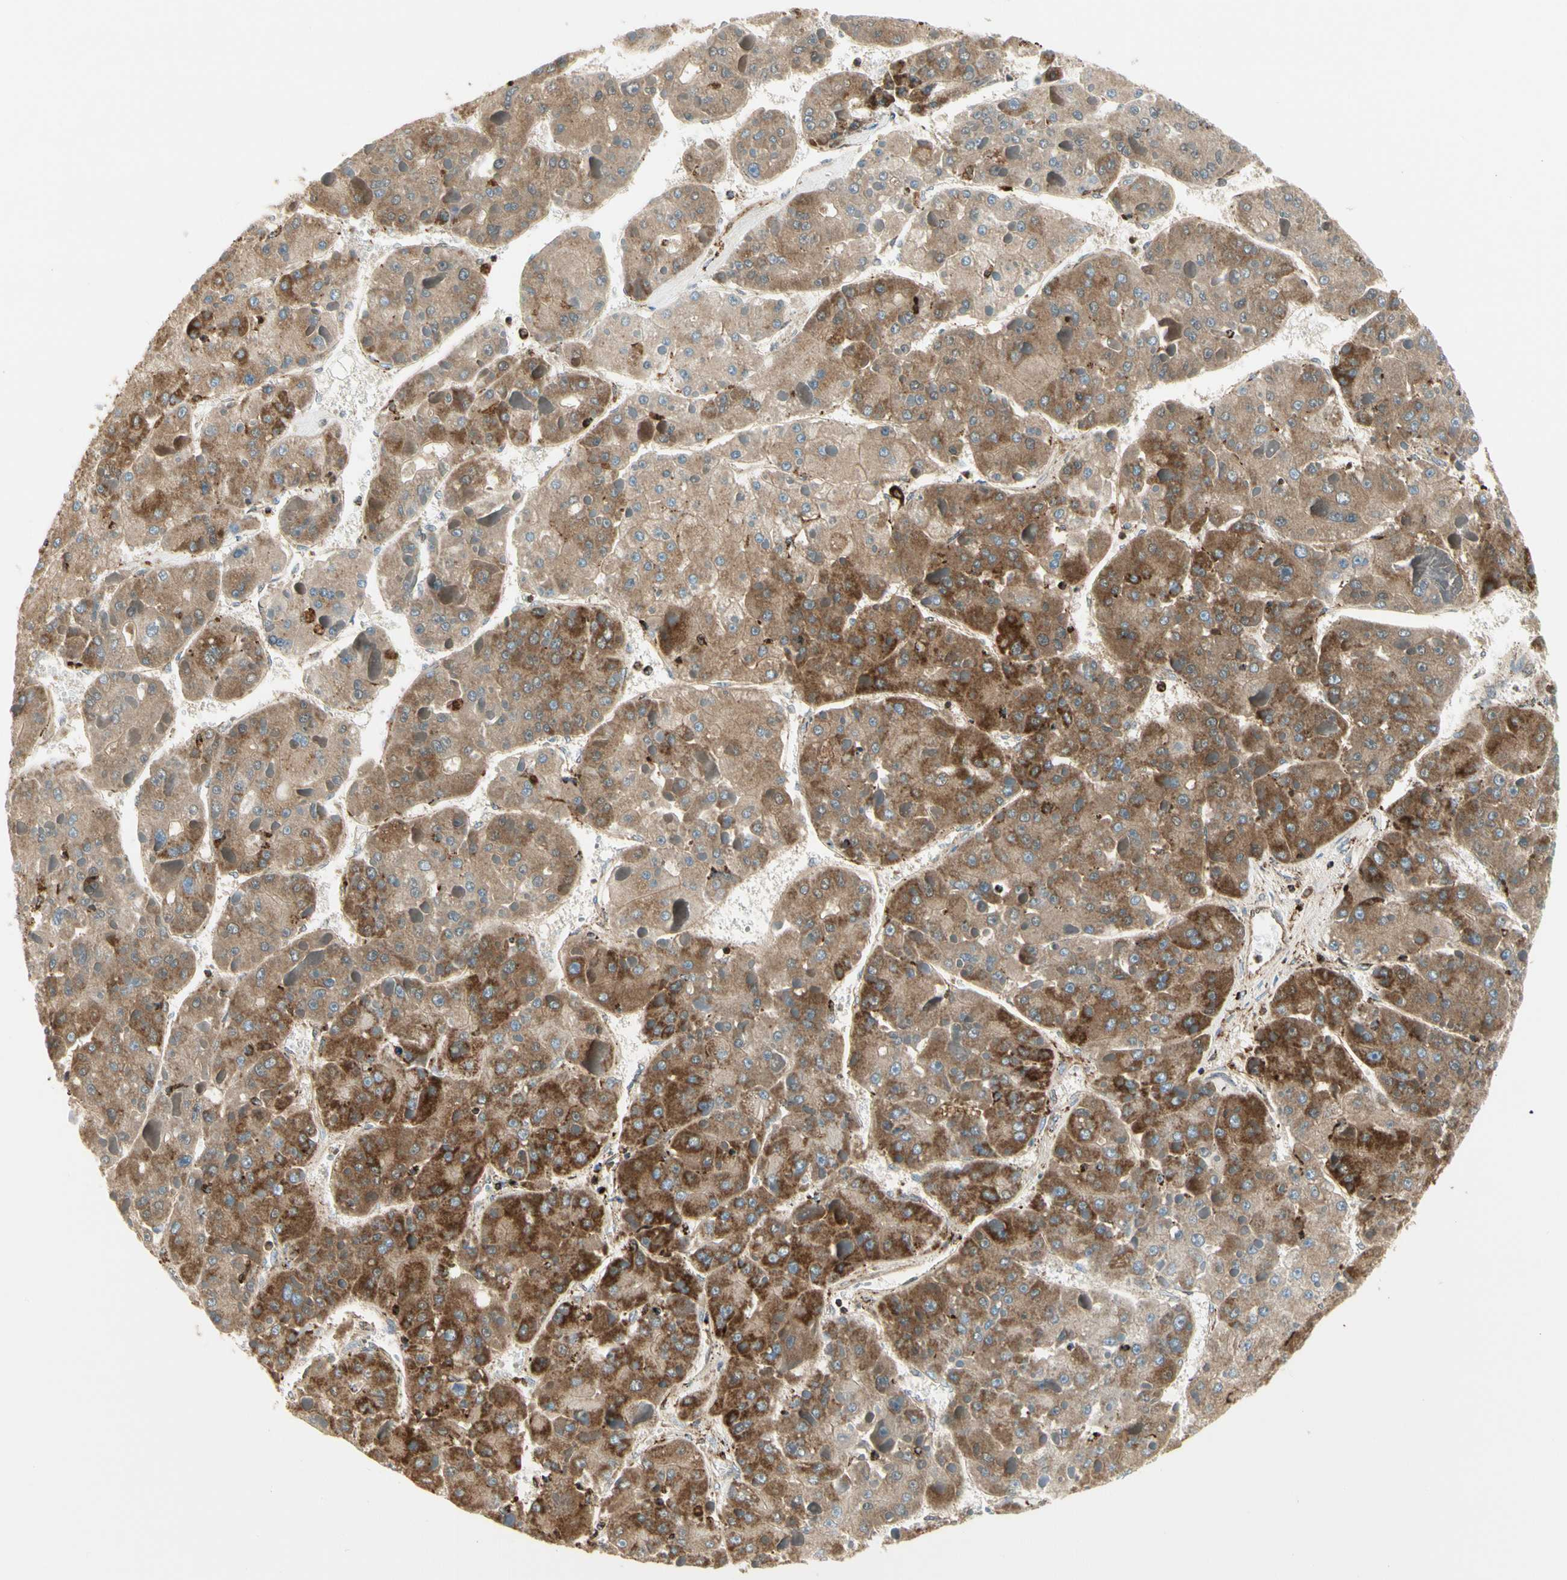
{"staining": {"intensity": "strong", "quantity": ">75%", "location": "cytoplasmic/membranous"}, "tissue": "liver cancer", "cell_type": "Tumor cells", "image_type": "cancer", "snomed": [{"axis": "morphology", "description": "Carcinoma, Hepatocellular, NOS"}, {"axis": "topography", "description": "Liver"}], "caption": "Hepatocellular carcinoma (liver) stained for a protein (brown) exhibits strong cytoplasmic/membranous positive positivity in about >75% of tumor cells.", "gene": "ME2", "patient": {"sex": "female", "age": 73}}